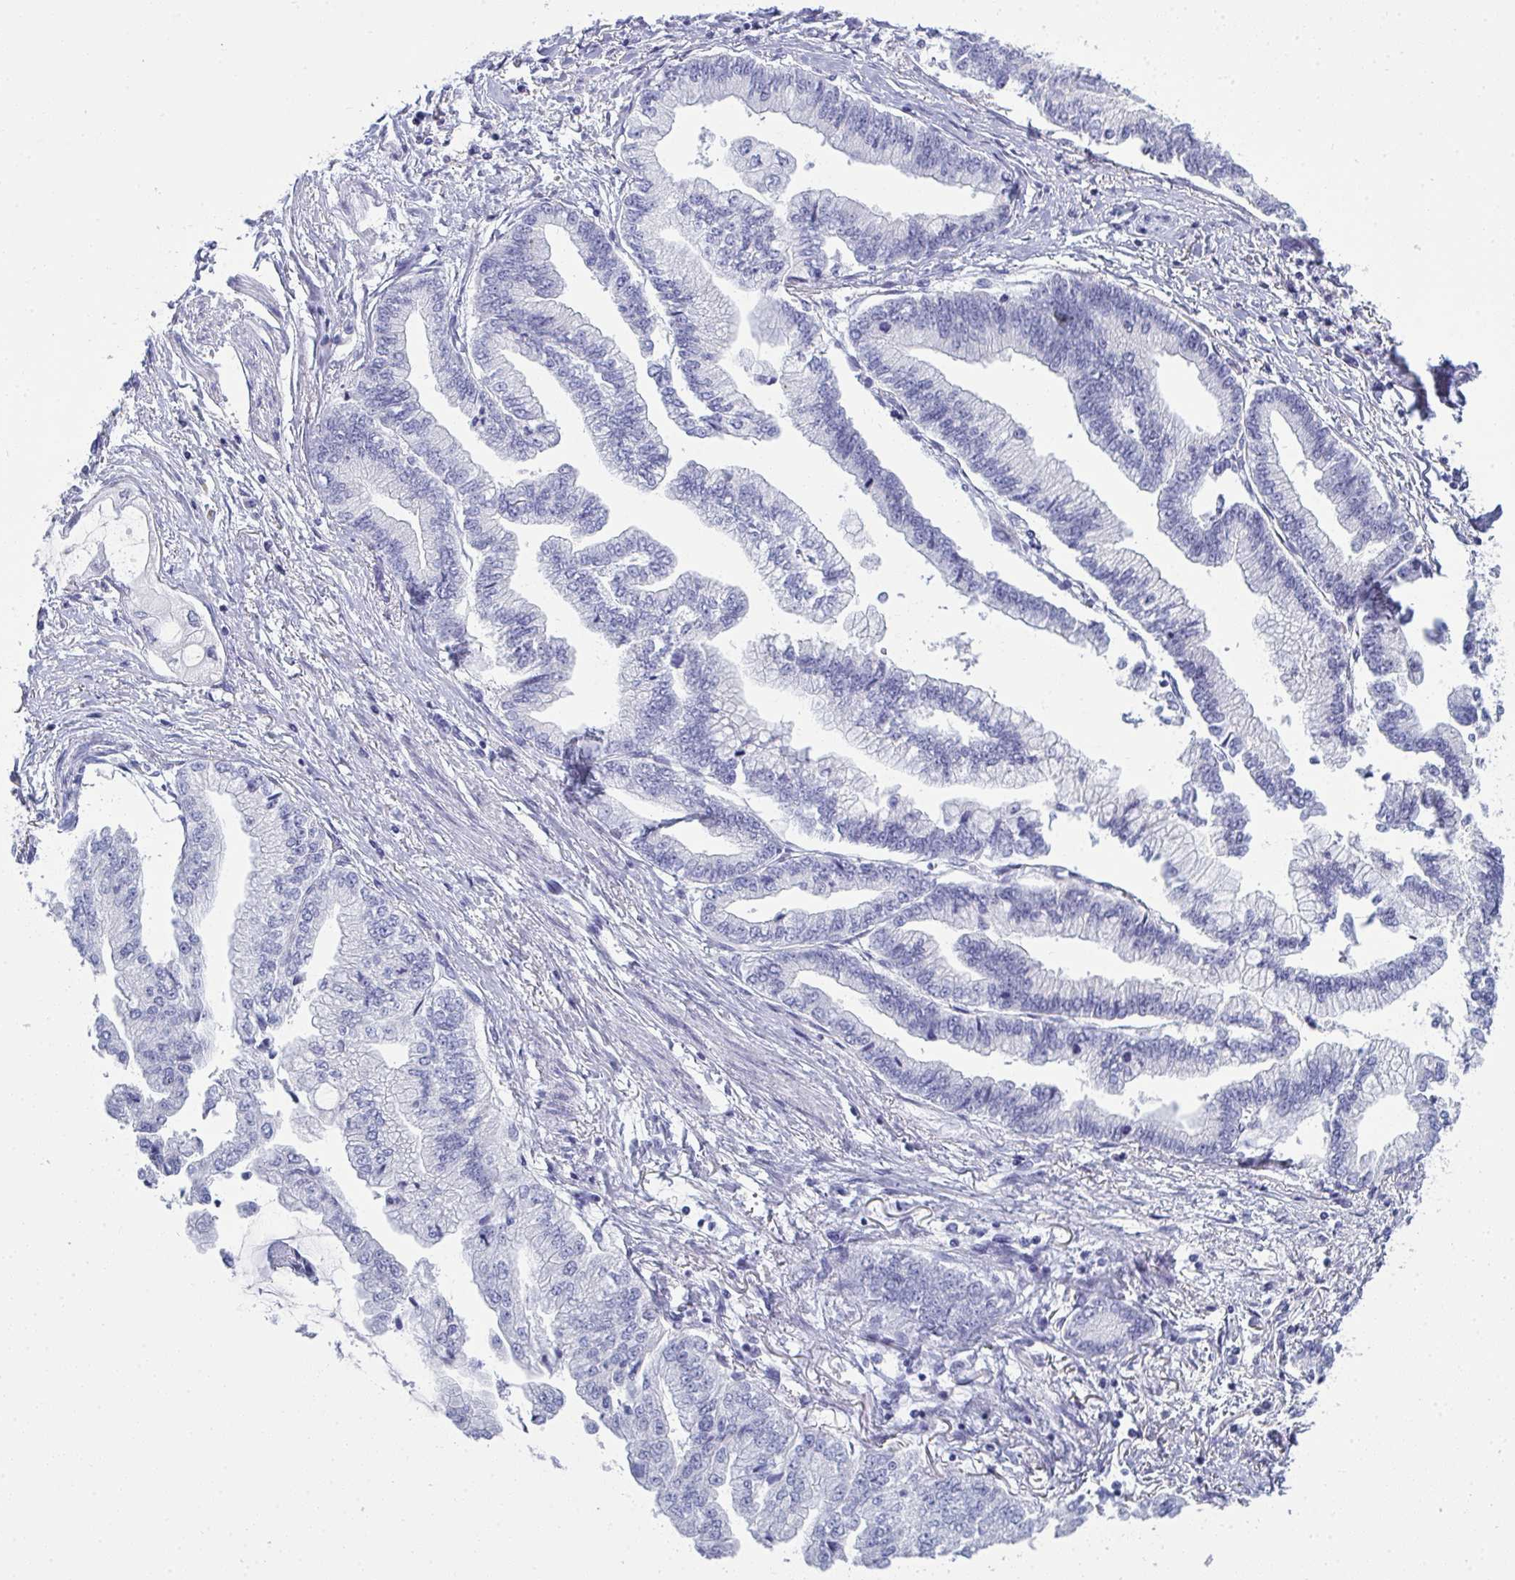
{"staining": {"intensity": "negative", "quantity": "none", "location": "none"}, "tissue": "stomach cancer", "cell_type": "Tumor cells", "image_type": "cancer", "snomed": [{"axis": "morphology", "description": "Adenocarcinoma, NOS"}, {"axis": "topography", "description": "Stomach, upper"}], "caption": "The photomicrograph reveals no significant staining in tumor cells of adenocarcinoma (stomach).", "gene": "SERPINB10", "patient": {"sex": "female", "age": 74}}